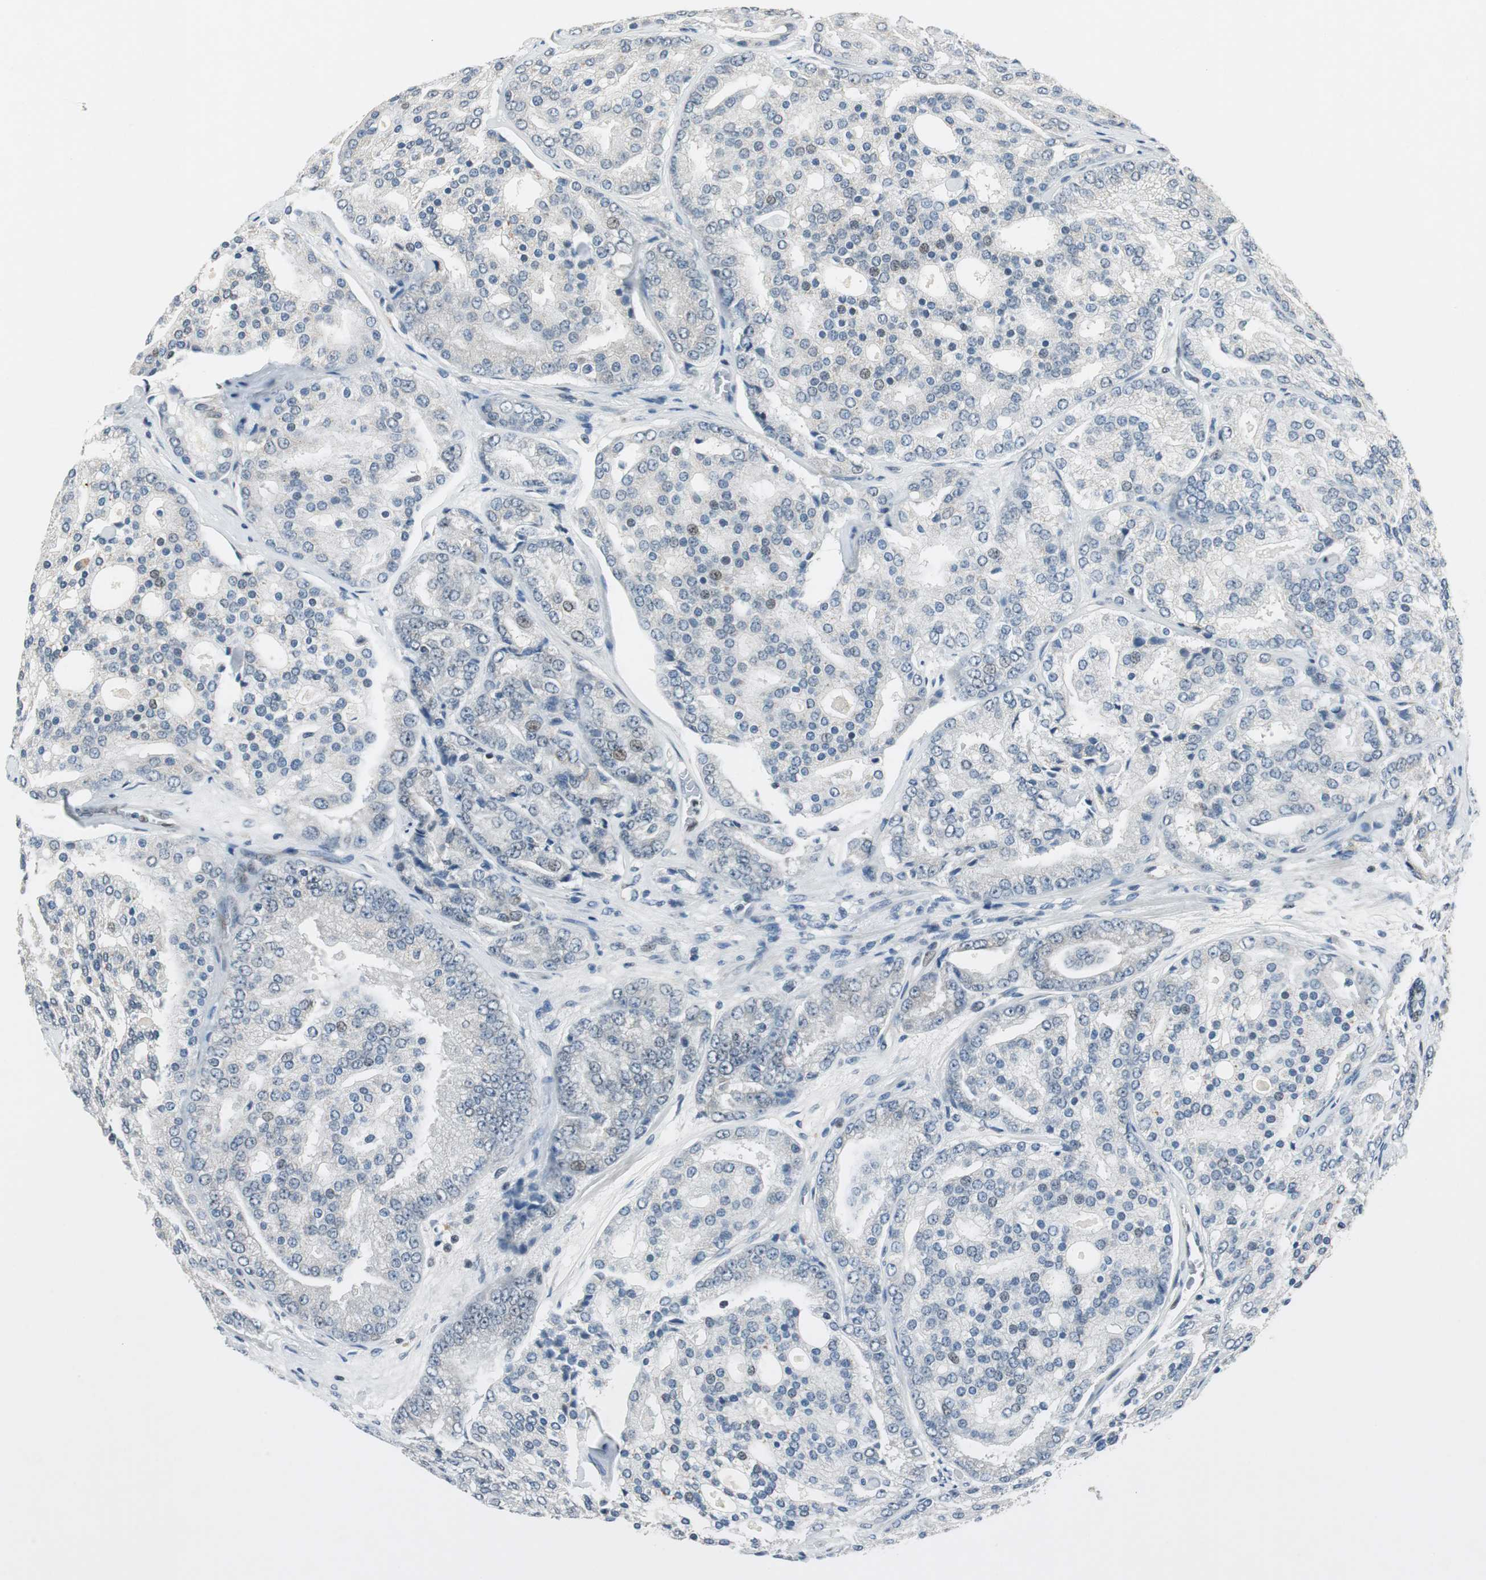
{"staining": {"intensity": "negative", "quantity": "none", "location": "none"}, "tissue": "prostate cancer", "cell_type": "Tumor cells", "image_type": "cancer", "snomed": [{"axis": "morphology", "description": "Adenocarcinoma, High grade"}, {"axis": "topography", "description": "Prostate"}], "caption": "High magnification brightfield microscopy of prostate cancer (high-grade adenocarcinoma) stained with DAB (3,3'-diaminobenzidine) (brown) and counterstained with hematoxylin (blue): tumor cells show no significant expression. Nuclei are stained in blue.", "gene": "AJUBA", "patient": {"sex": "male", "age": 64}}